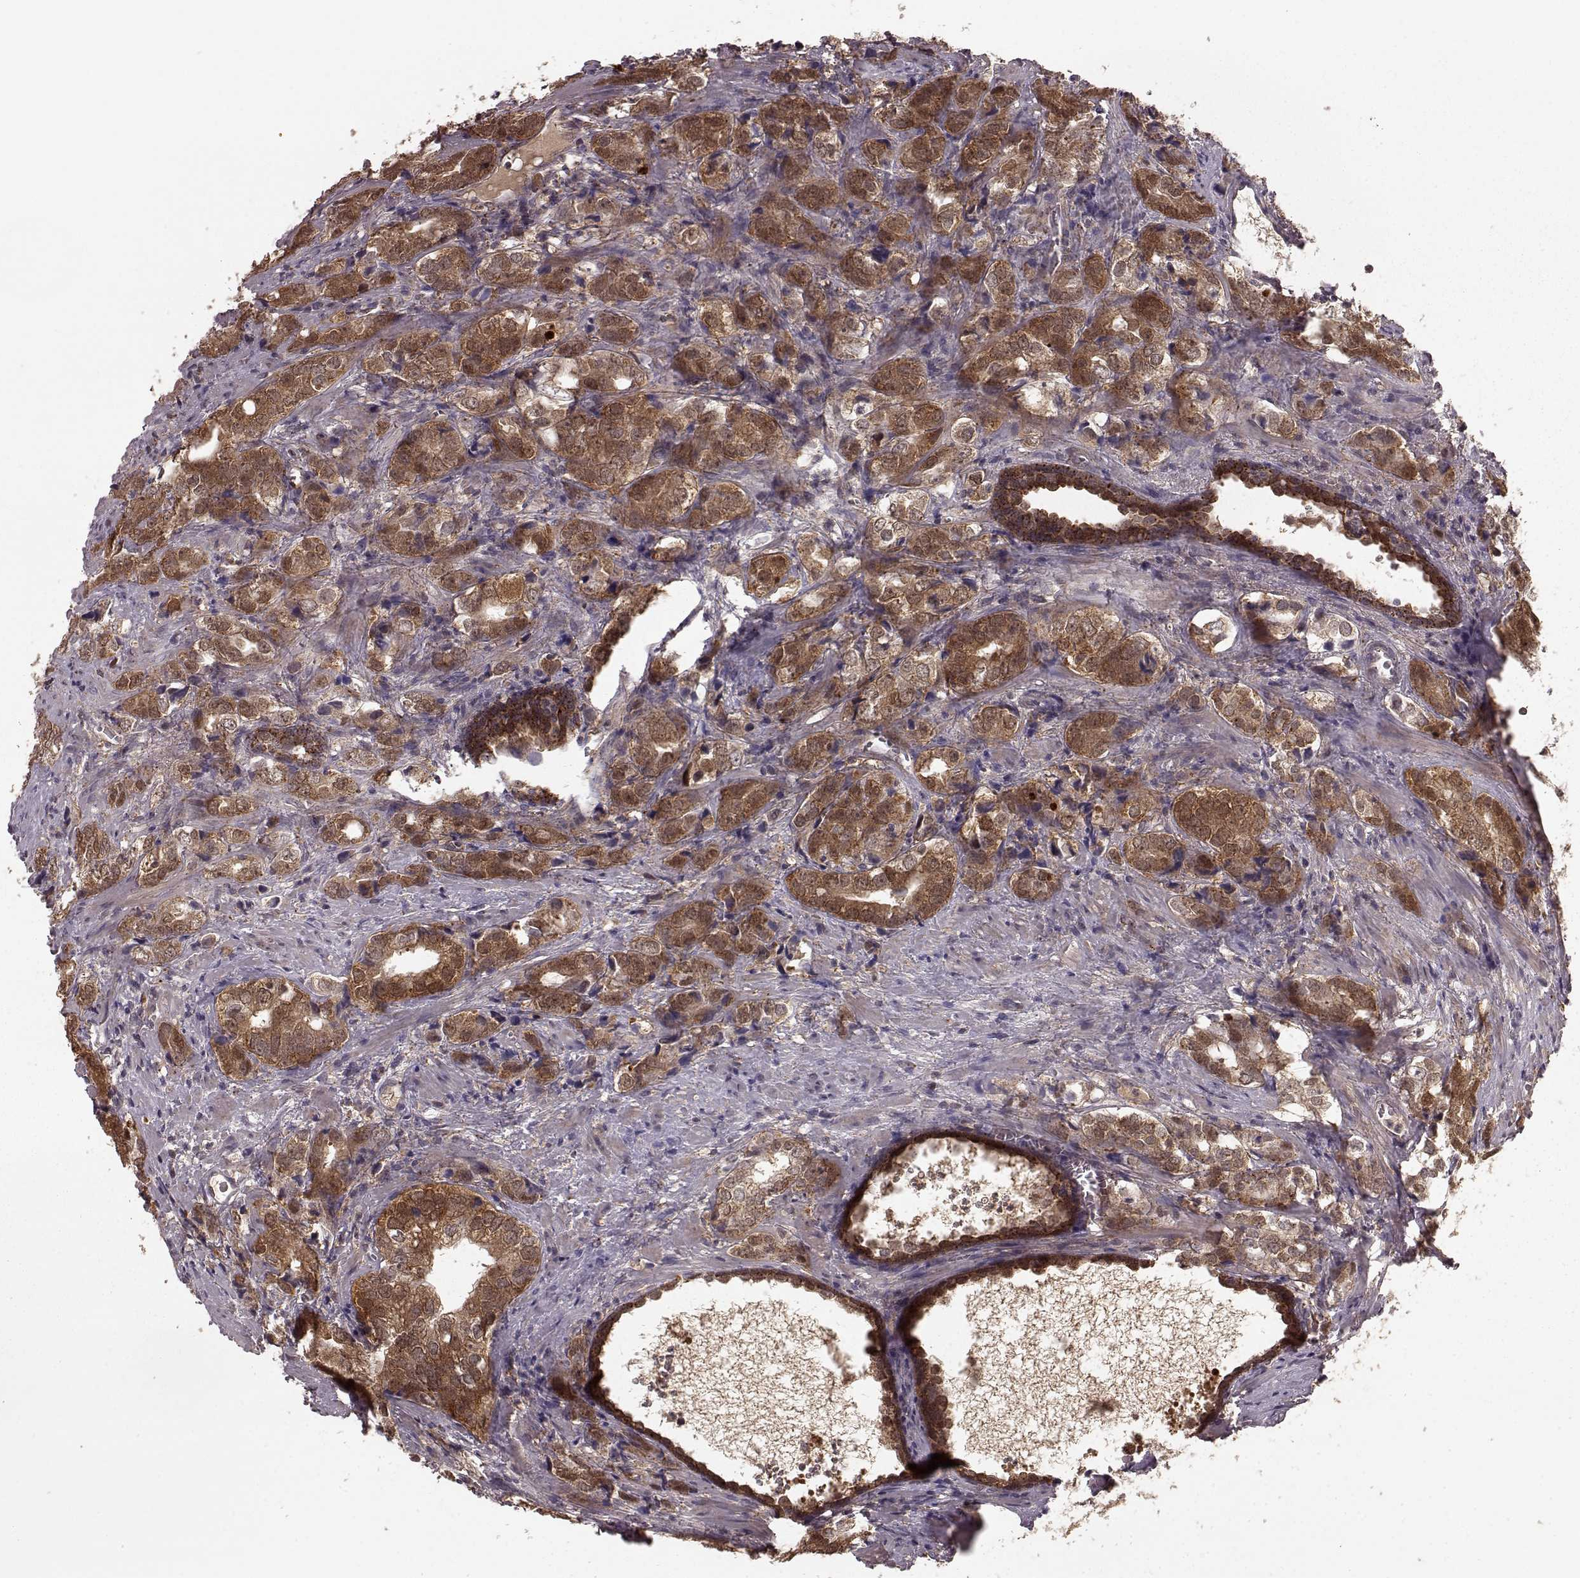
{"staining": {"intensity": "moderate", "quantity": ">75%", "location": "cytoplasmic/membranous"}, "tissue": "prostate cancer", "cell_type": "Tumor cells", "image_type": "cancer", "snomed": [{"axis": "morphology", "description": "Adenocarcinoma, NOS"}, {"axis": "topography", "description": "Prostate and seminal vesicle, NOS"}], "caption": "The immunohistochemical stain highlights moderate cytoplasmic/membranous staining in tumor cells of adenocarcinoma (prostate) tissue.", "gene": "GSS", "patient": {"sex": "male", "age": 63}}